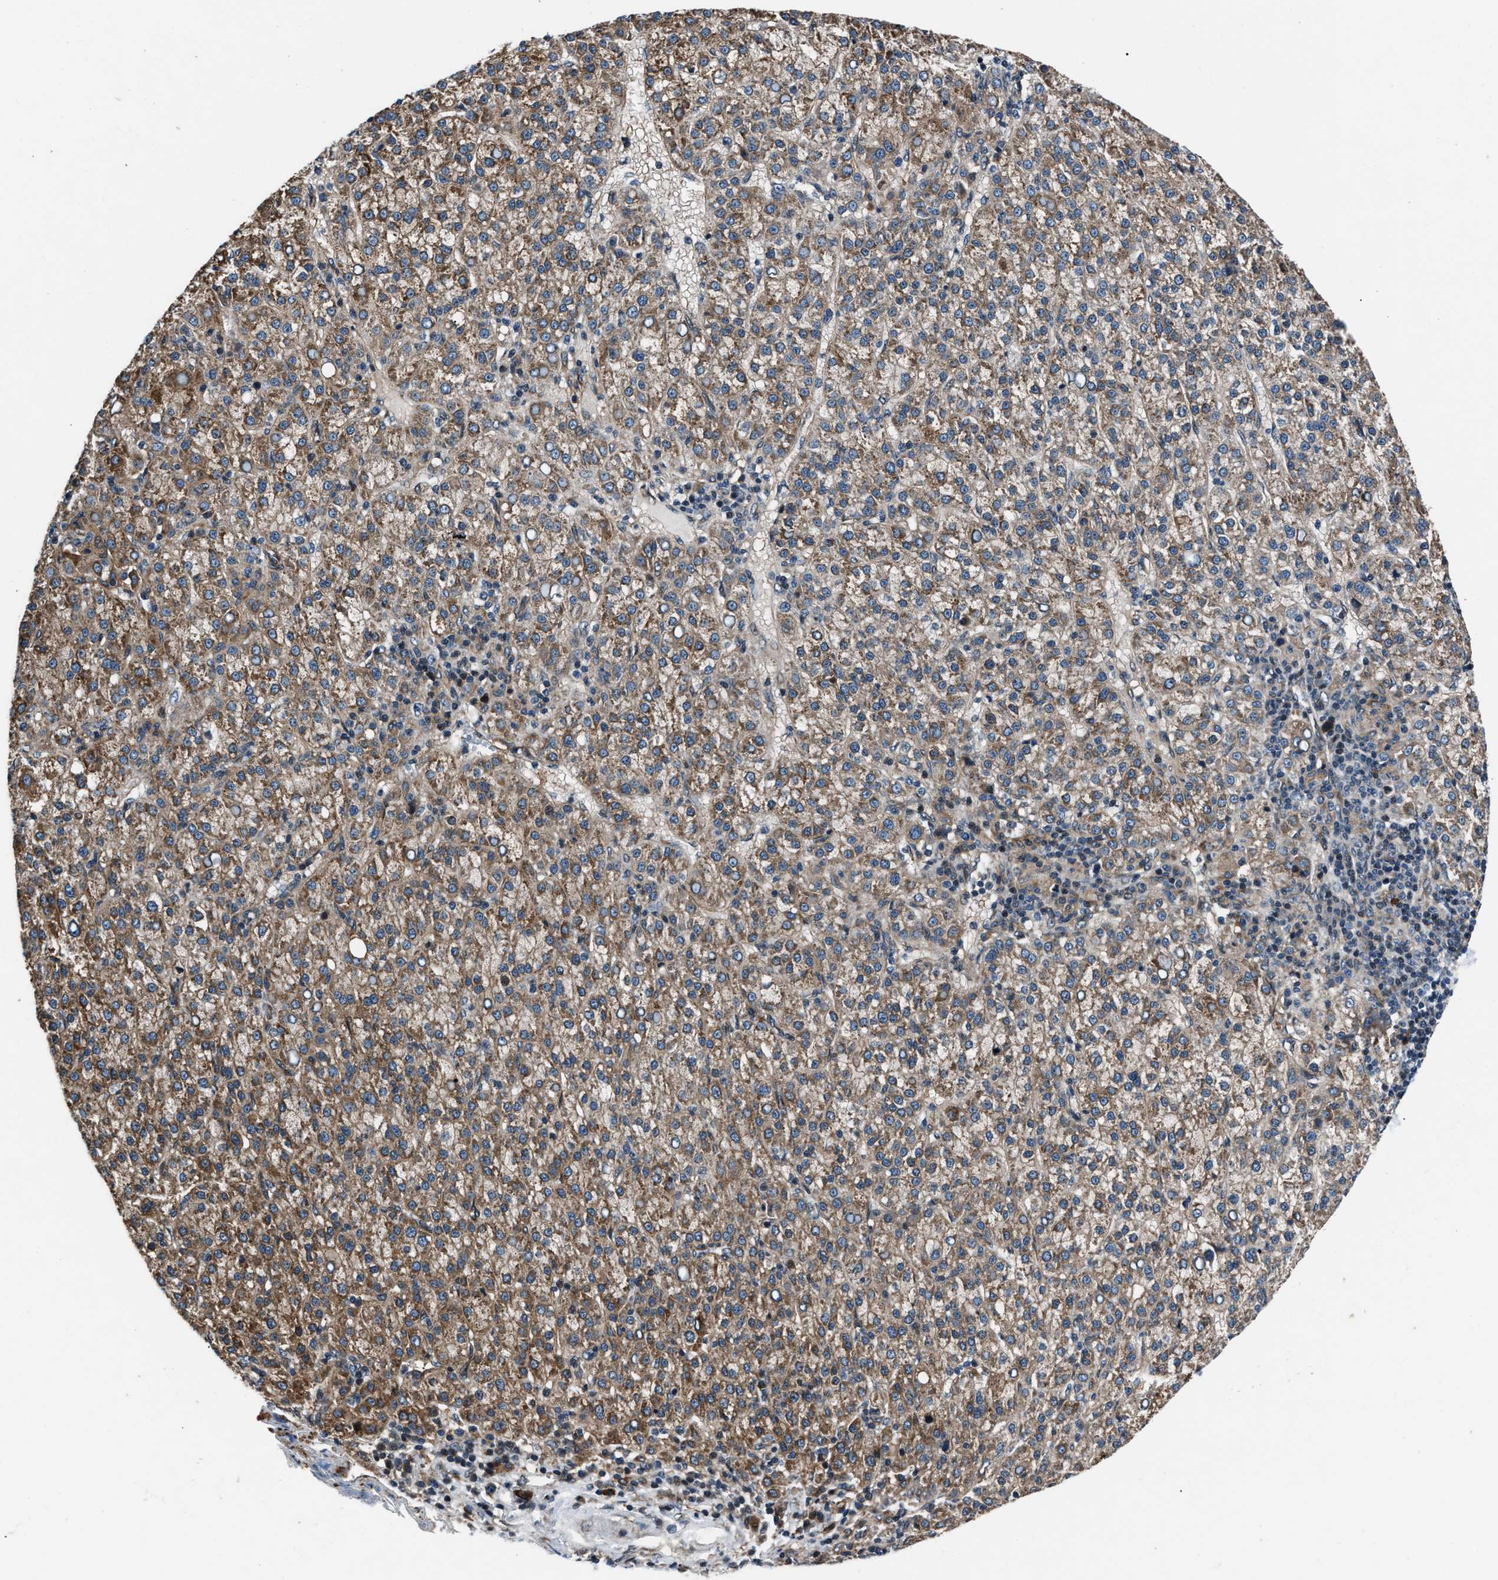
{"staining": {"intensity": "moderate", "quantity": ">75%", "location": "cytoplasmic/membranous"}, "tissue": "liver cancer", "cell_type": "Tumor cells", "image_type": "cancer", "snomed": [{"axis": "morphology", "description": "Carcinoma, Hepatocellular, NOS"}, {"axis": "topography", "description": "Liver"}], "caption": "Immunohistochemistry (IHC) micrograph of human hepatocellular carcinoma (liver) stained for a protein (brown), which displays medium levels of moderate cytoplasmic/membranous expression in approximately >75% of tumor cells.", "gene": "DYNC2I1", "patient": {"sex": "female", "age": 58}}